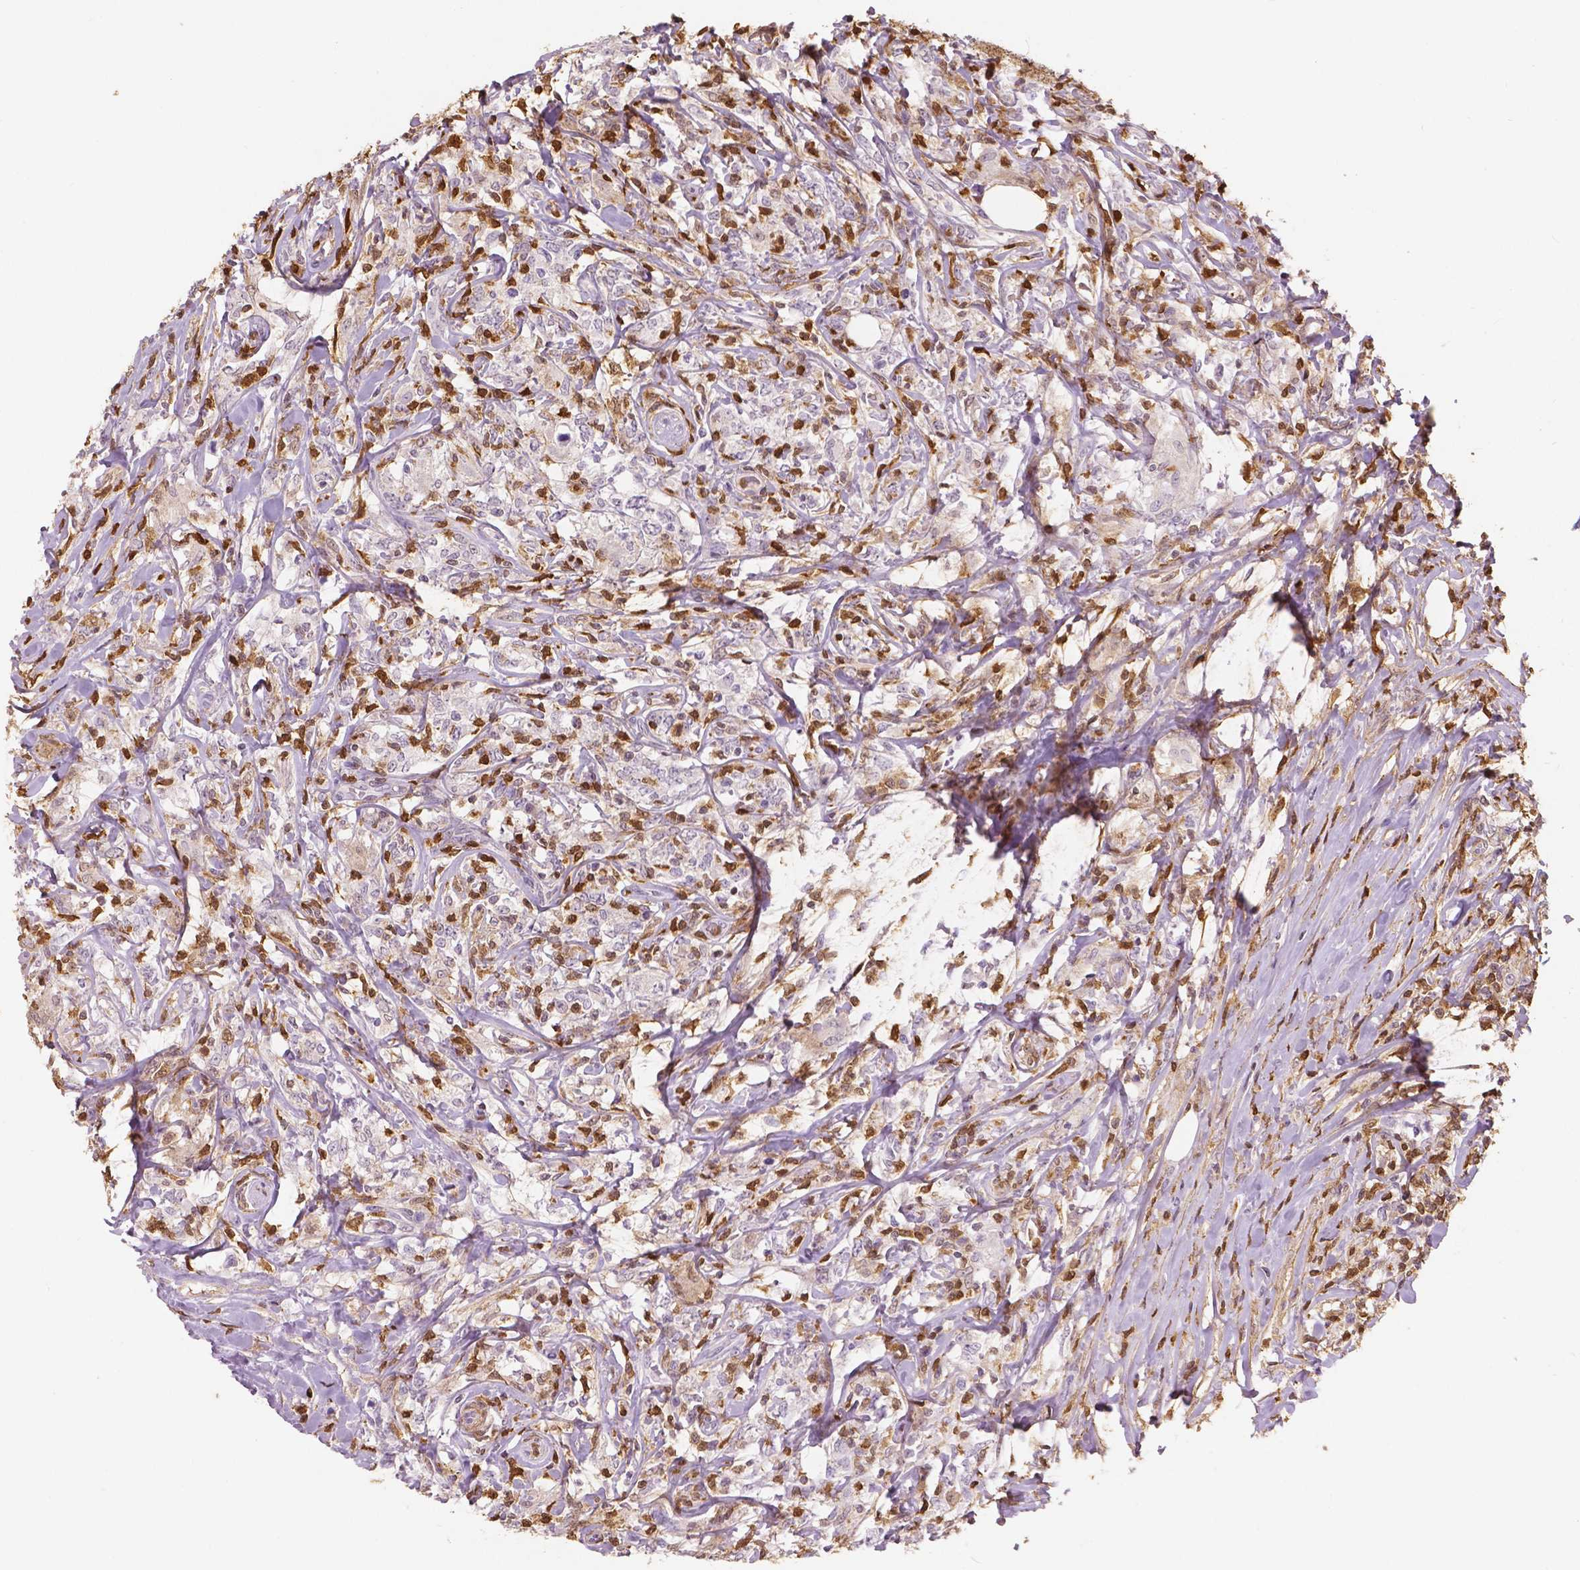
{"staining": {"intensity": "negative", "quantity": "none", "location": "none"}, "tissue": "lymphoma", "cell_type": "Tumor cells", "image_type": "cancer", "snomed": [{"axis": "morphology", "description": "Malignant lymphoma, non-Hodgkin's type, High grade"}, {"axis": "topography", "description": "Lymph node"}], "caption": "Malignant lymphoma, non-Hodgkin's type (high-grade) was stained to show a protein in brown. There is no significant staining in tumor cells. The staining is performed using DAB brown chromogen with nuclei counter-stained in using hematoxylin.", "gene": "S100A4", "patient": {"sex": "female", "age": 84}}